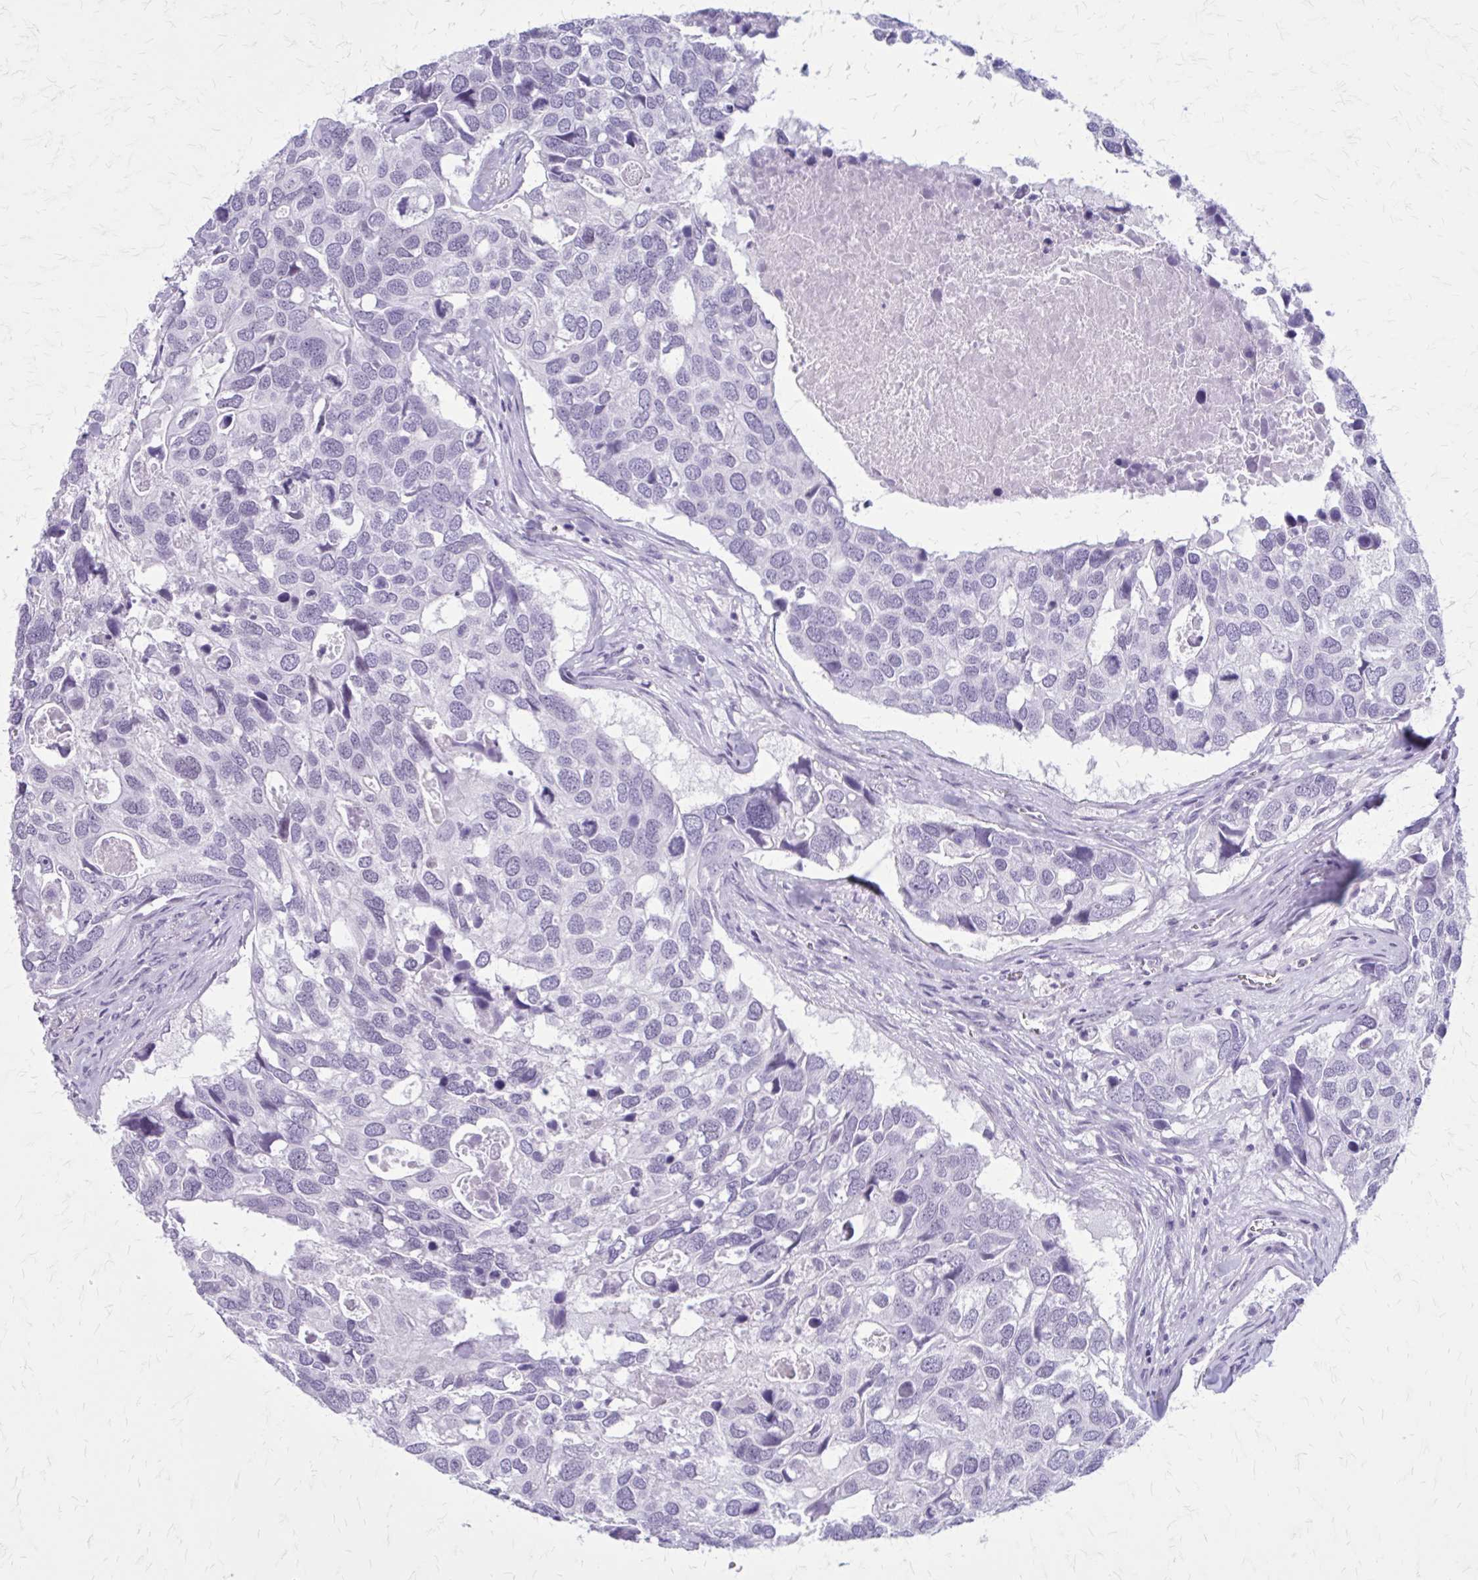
{"staining": {"intensity": "negative", "quantity": "none", "location": "none"}, "tissue": "breast cancer", "cell_type": "Tumor cells", "image_type": "cancer", "snomed": [{"axis": "morphology", "description": "Duct carcinoma"}, {"axis": "topography", "description": "Breast"}], "caption": "The immunohistochemistry image has no significant expression in tumor cells of breast intraductal carcinoma tissue.", "gene": "GAD1", "patient": {"sex": "female", "age": 83}}